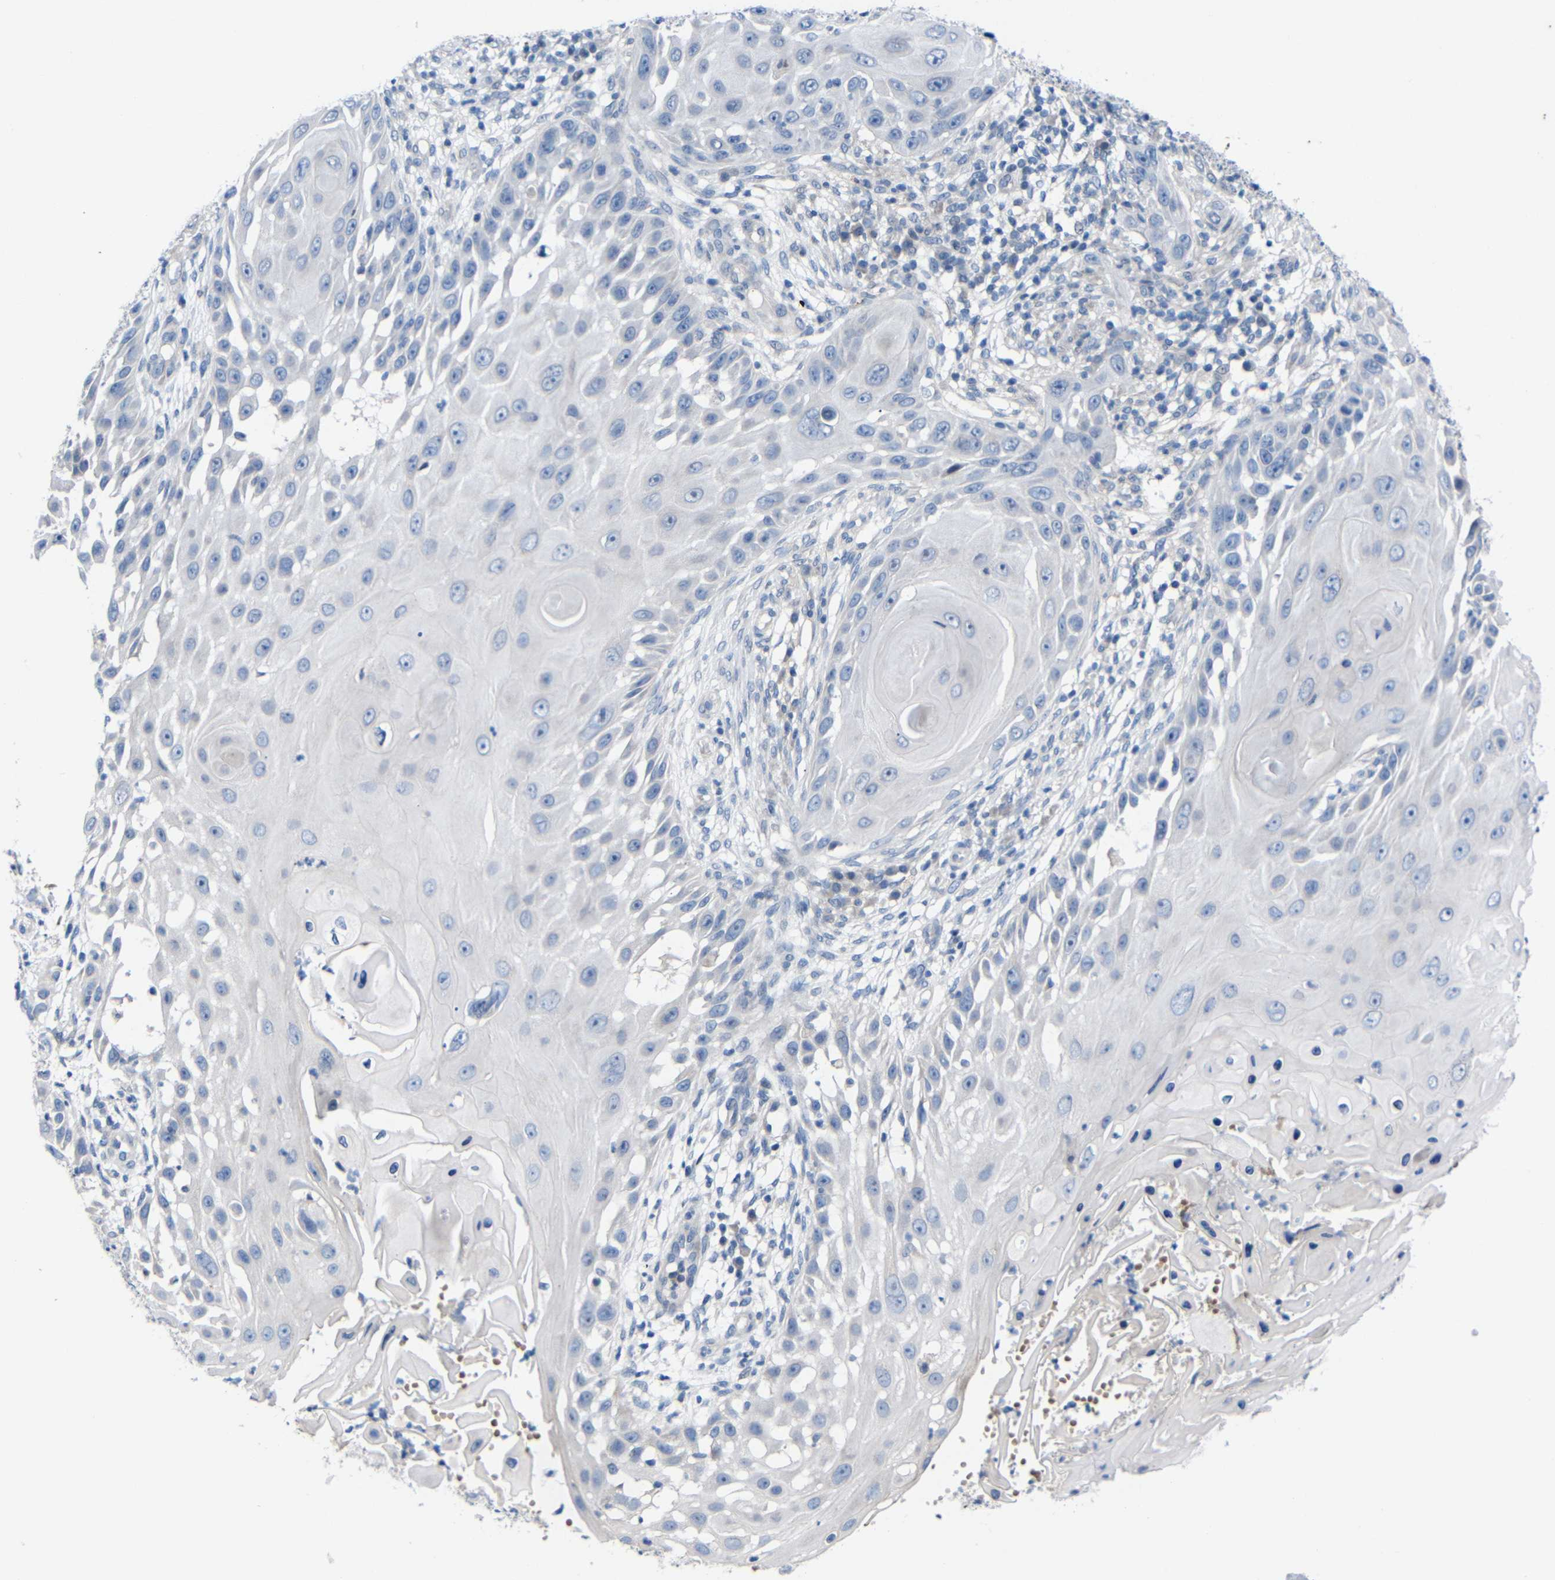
{"staining": {"intensity": "negative", "quantity": "none", "location": "none"}, "tissue": "skin cancer", "cell_type": "Tumor cells", "image_type": "cancer", "snomed": [{"axis": "morphology", "description": "Squamous cell carcinoma, NOS"}, {"axis": "topography", "description": "Skin"}], "caption": "Immunohistochemical staining of squamous cell carcinoma (skin) shows no significant positivity in tumor cells.", "gene": "CMTM1", "patient": {"sex": "female", "age": 44}}